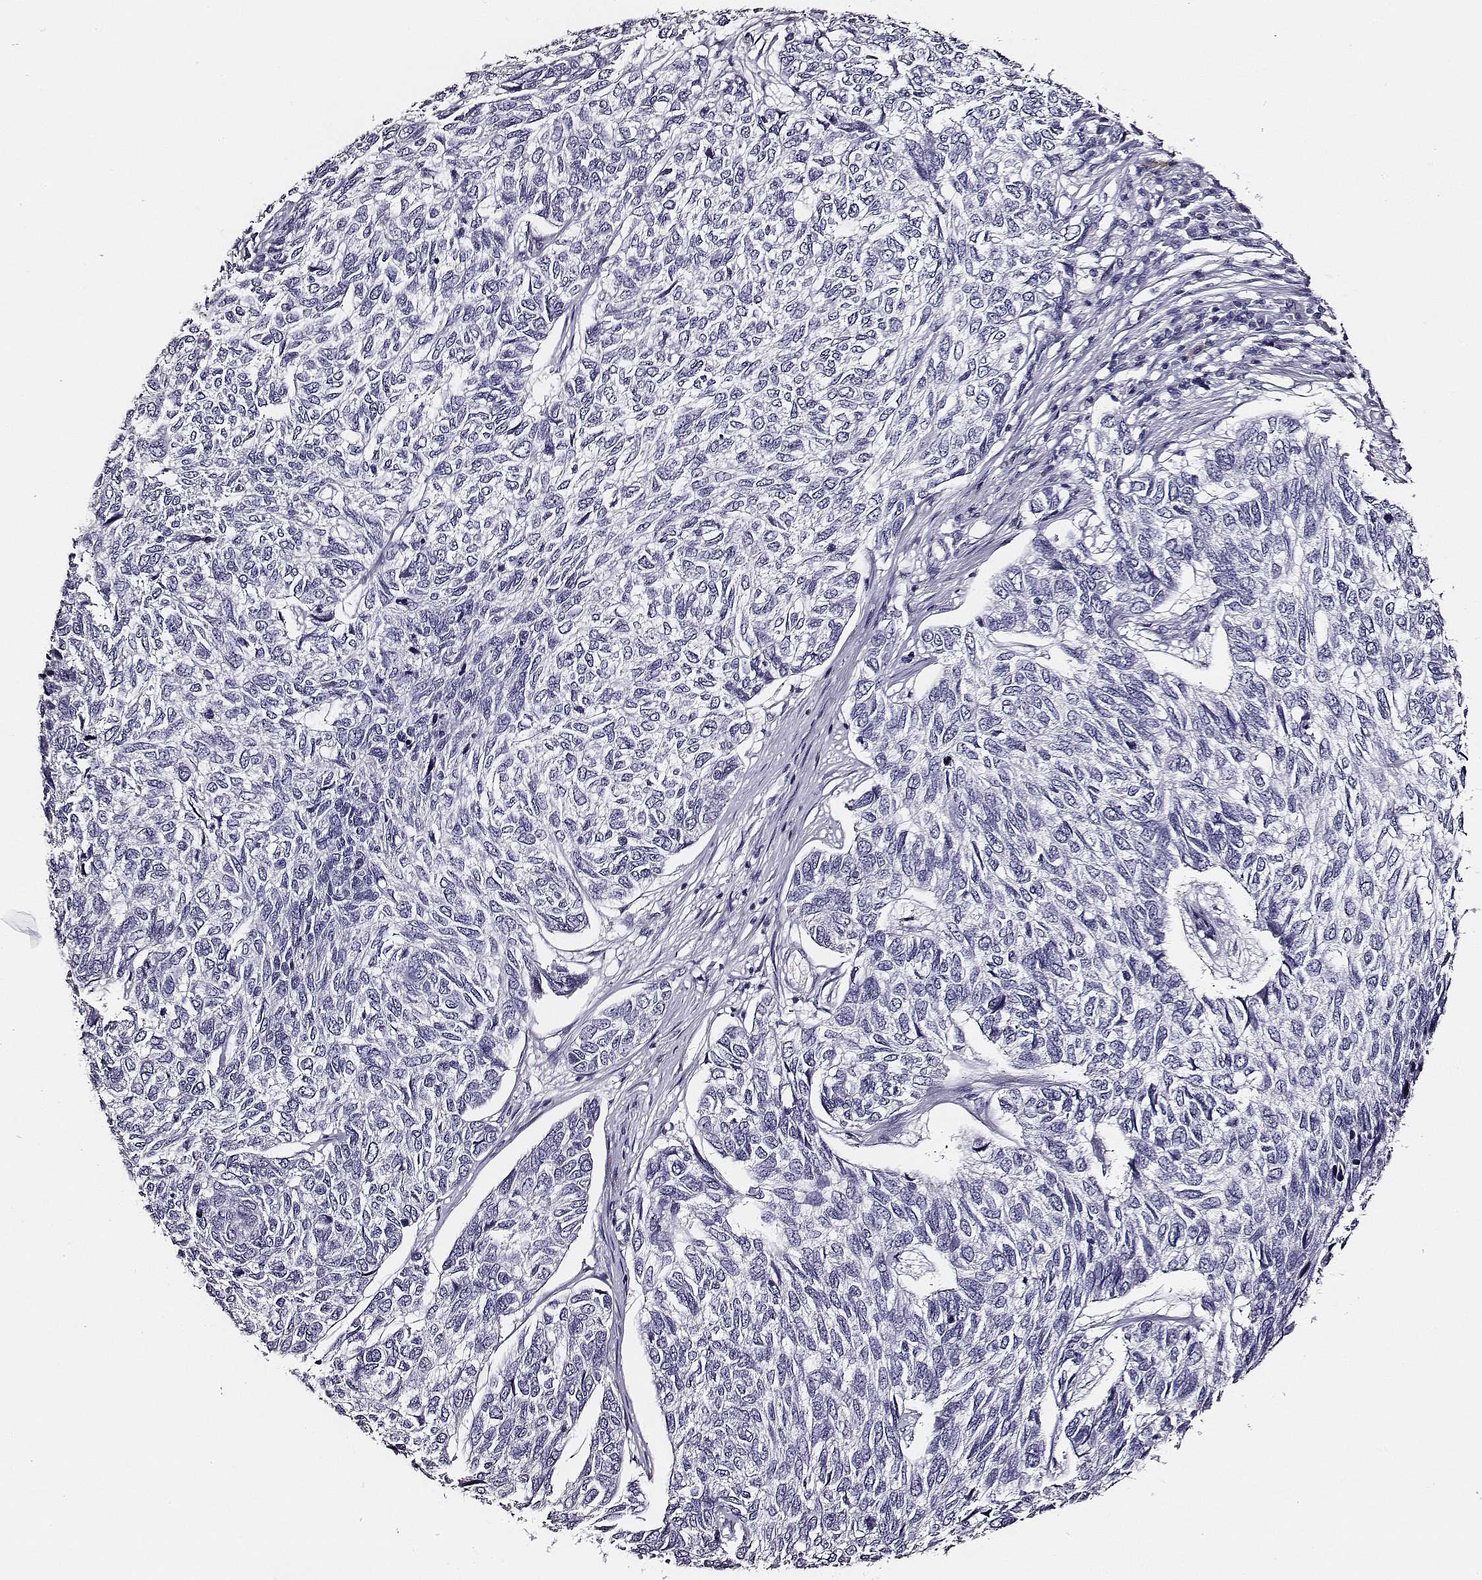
{"staining": {"intensity": "negative", "quantity": "none", "location": "none"}, "tissue": "skin cancer", "cell_type": "Tumor cells", "image_type": "cancer", "snomed": [{"axis": "morphology", "description": "Basal cell carcinoma"}, {"axis": "topography", "description": "Skin"}], "caption": "Micrograph shows no significant protein staining in tumor cells of skin cancer.", "gene": "DPEP1", "patient": {"sex": "female", "age": 65}}